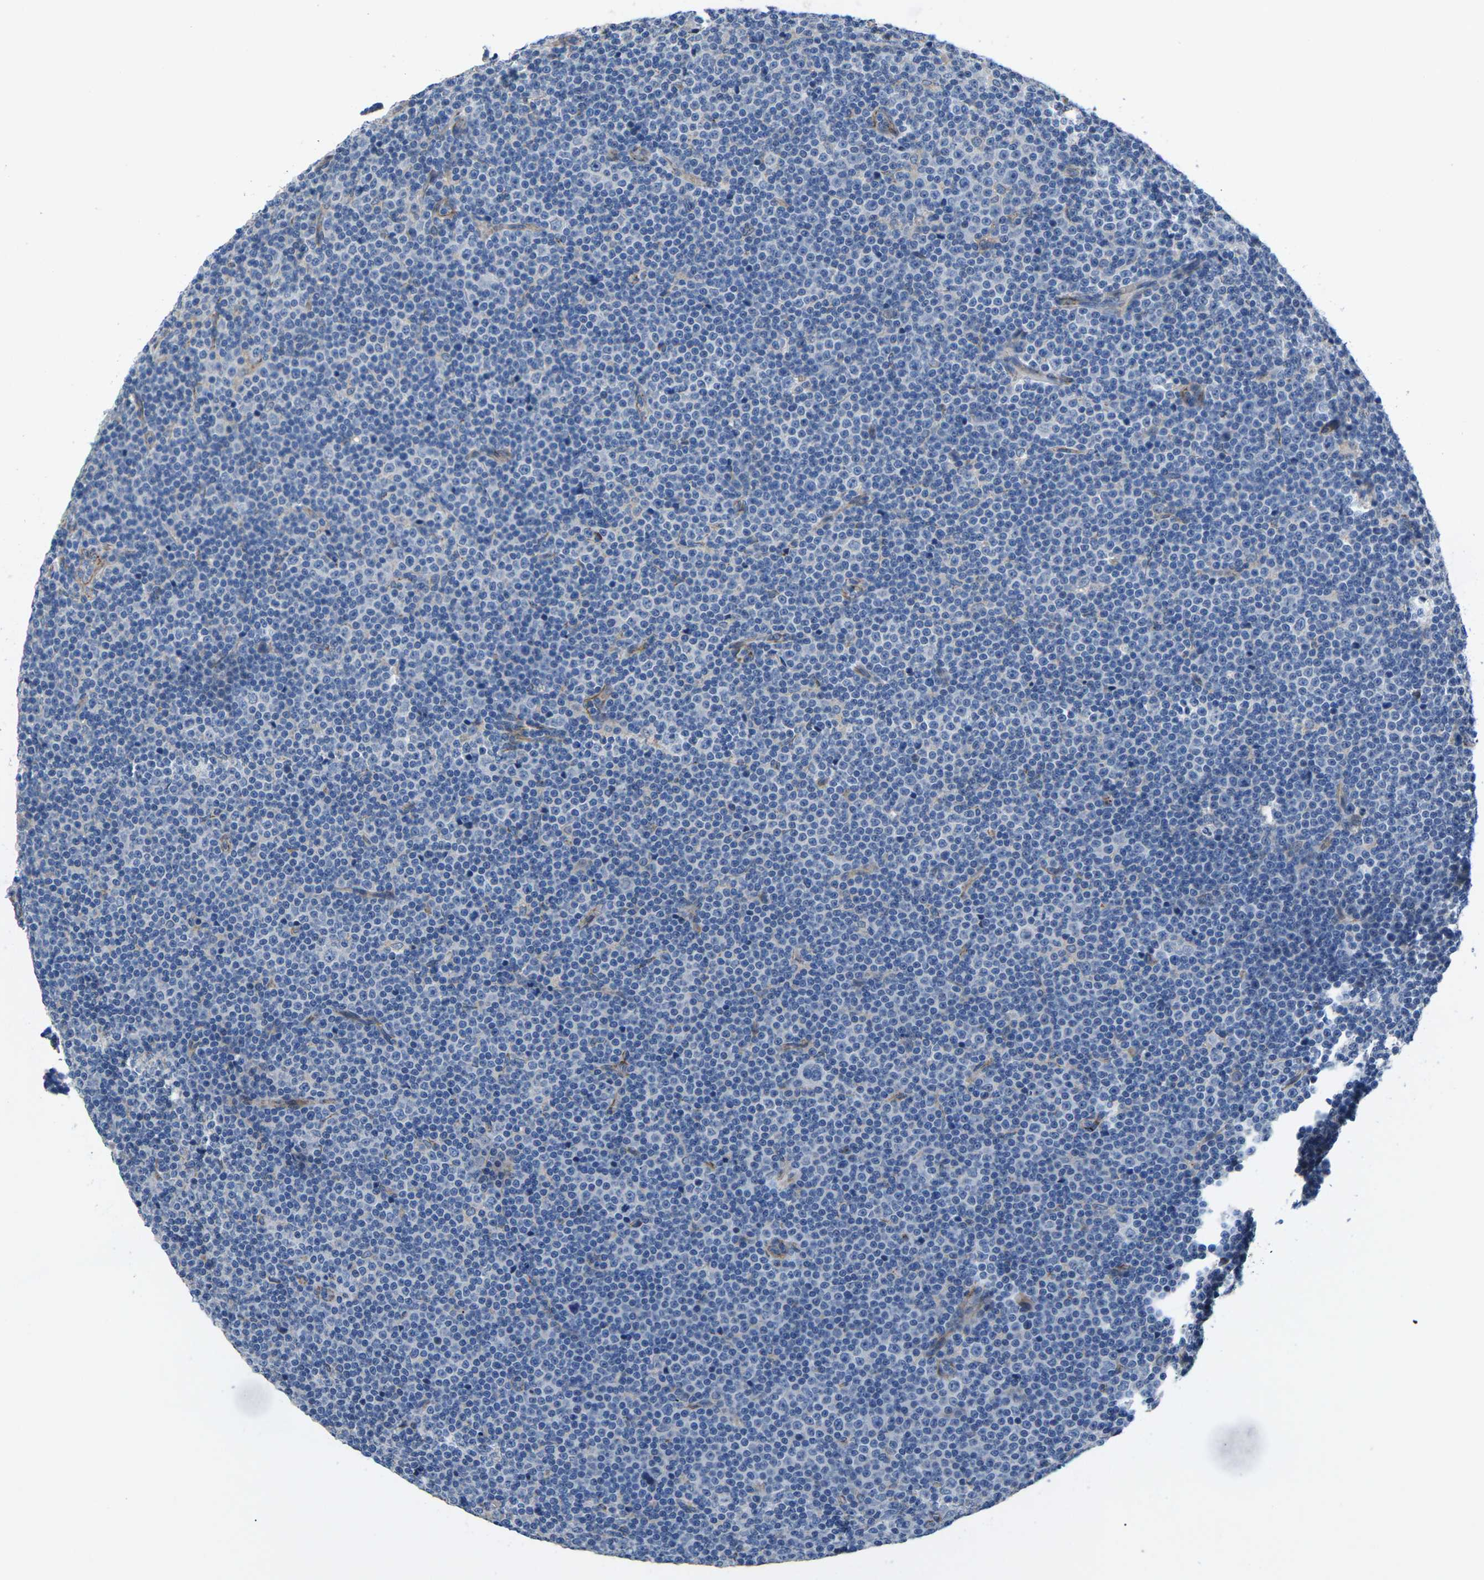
{"staining": {"intensity": "negative", "quantity": "none", "location": "none"}, "tissue": "lymphoma", "cell_type": "Tumor cells", "image_type": "cancer", "snomed": [{"axis": "morphology", "description": "Malignant lymphoma, non-Hodgkin's type, Low grade"}, {"axis": "topography", "description": "Lymph node"}], "caption": "Photomicrograph shows no significant protein staining in tumor cells of lymphoma.", "gene": "CTNND1", "patient": {"sex": "female", "age": 67}}